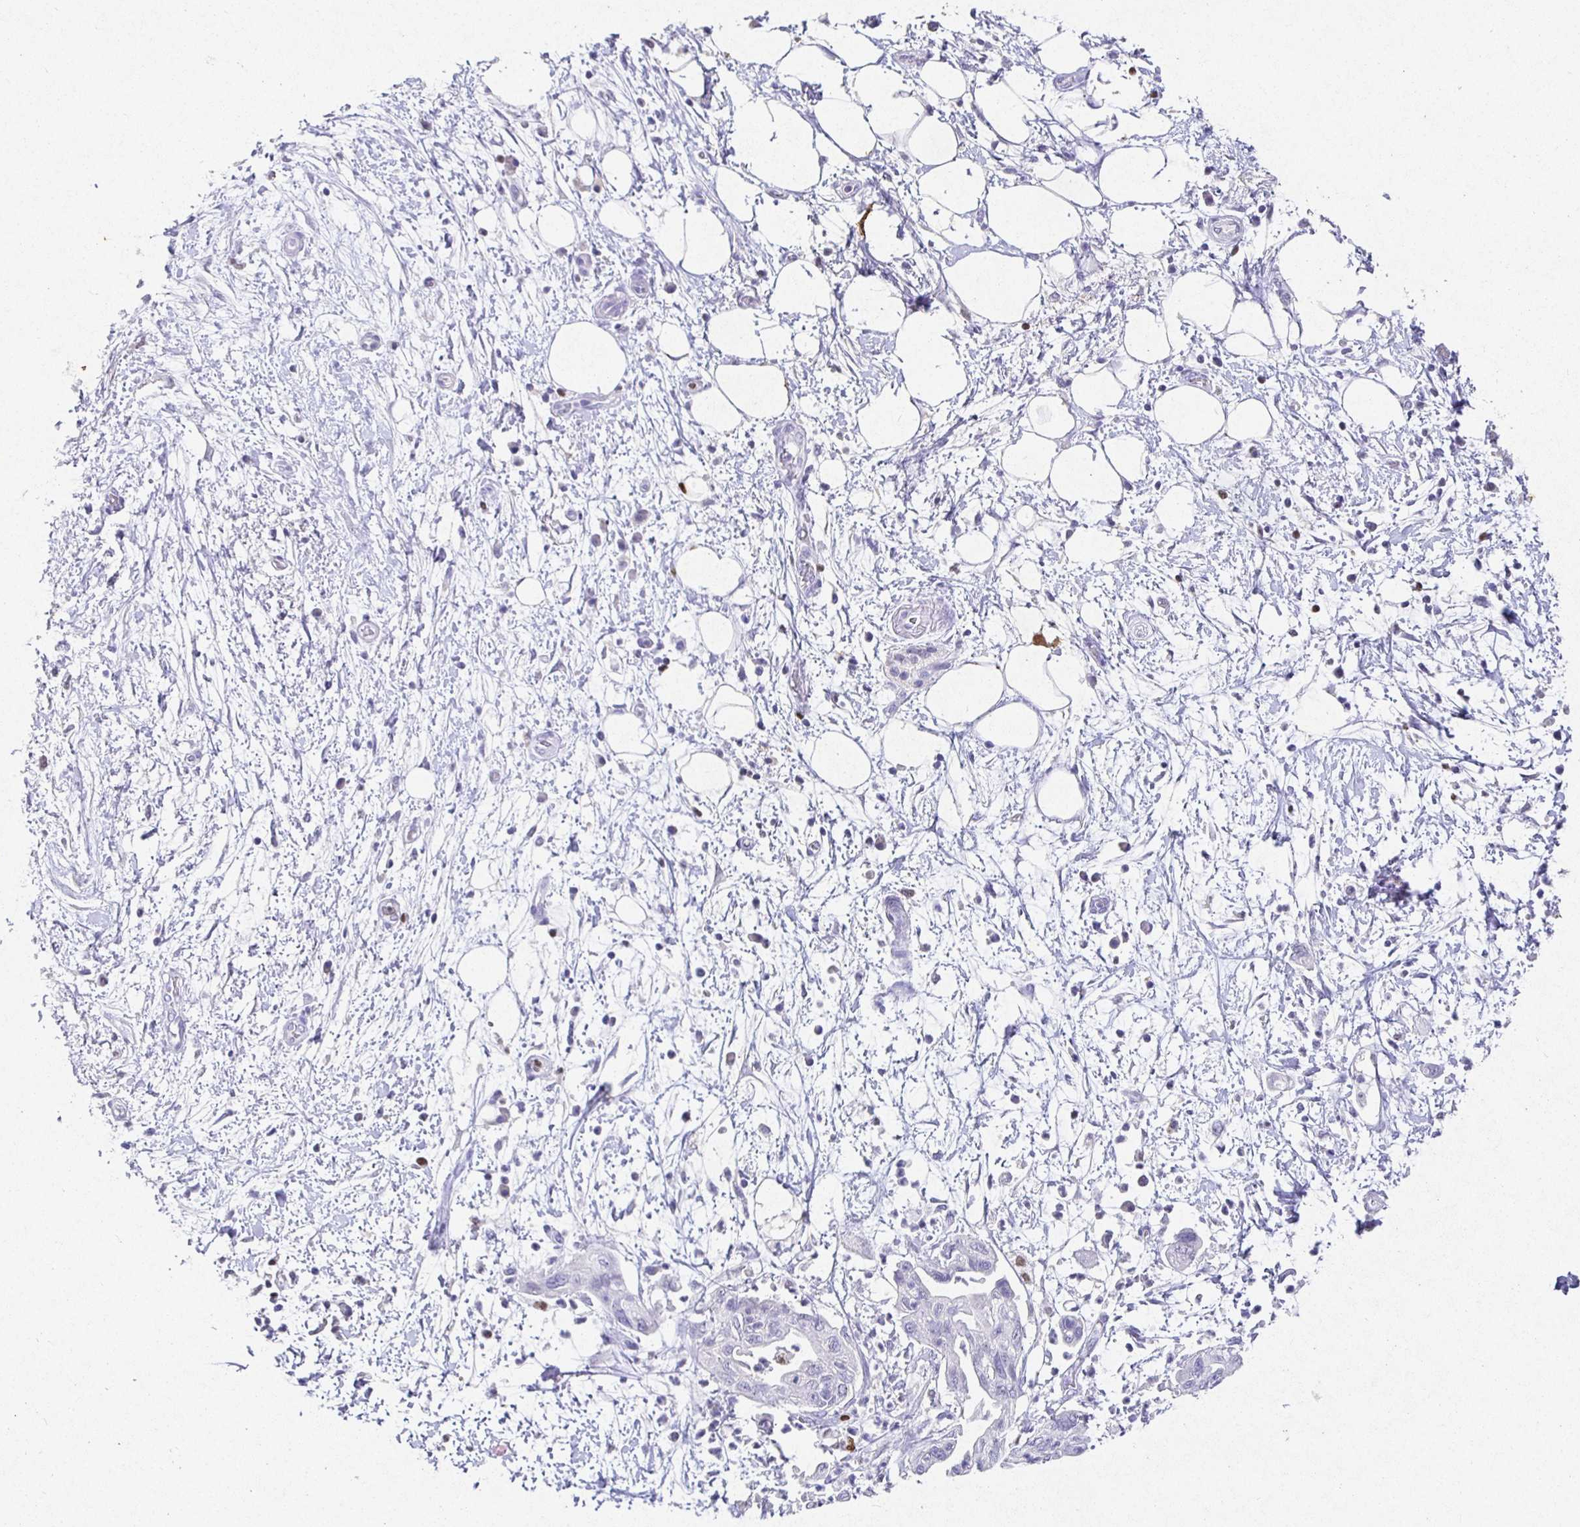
{"staining": {"intensity": "negative", "quantity": "none", "location": "none"}, "tissue": "pancreatic cancer", "cell_type": "Tumor cells", "image_type": "cancer", "snomed": [{"axis": "morphology", "description": "Adenocarcinoma, NOS"}, {"axis": "topography", "description": "Pancreas"}], "caption": "This is a image of immunohistochemistry (IHC) staining of pancreatic adenocarcinoma, which shows no staining in tumor cells.", "gene": "SATB1", "patient": {"sex": "female", "age": 73}}